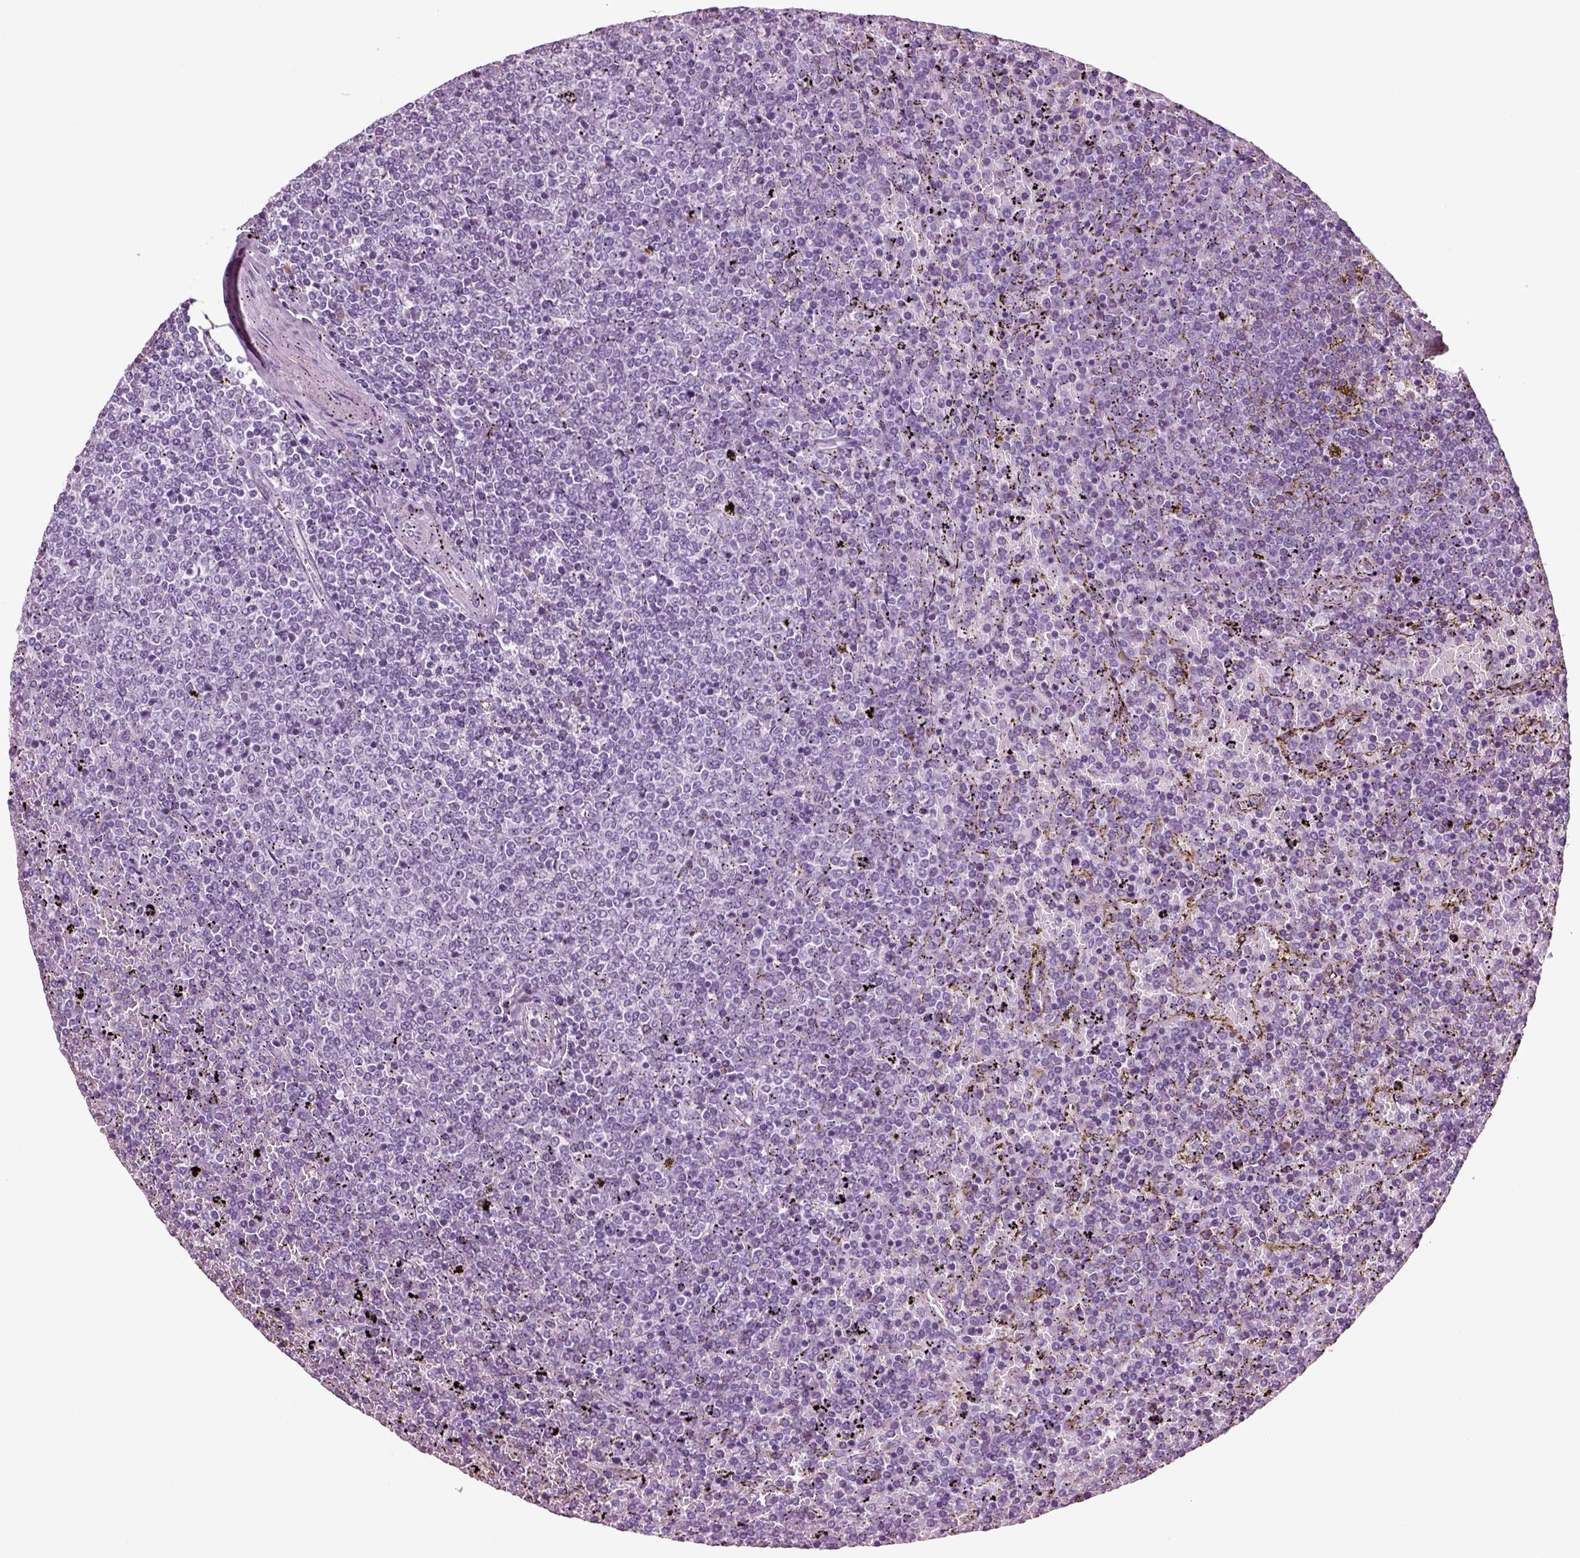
{"staining": {"intensity": "negative", "quantity": "none", "location": "none"}, "tissue": "lymphoma", "cell_type": "Tumor cells", "image_type": "cancer", "snomed": [{"axis": "morphology", "description": "Malignant lymphoma, non-Hodgkin's type, Low grade"}, {"axis": "topography", "description": "Spleen"}], "caption": "Immunohistochemistry (IHC) image of lymphoma stained for a protein (brown), which displays no staining in tumor cells.", "gene": "SLC26A8", "patient": {"sex": "female", "age": 77}}